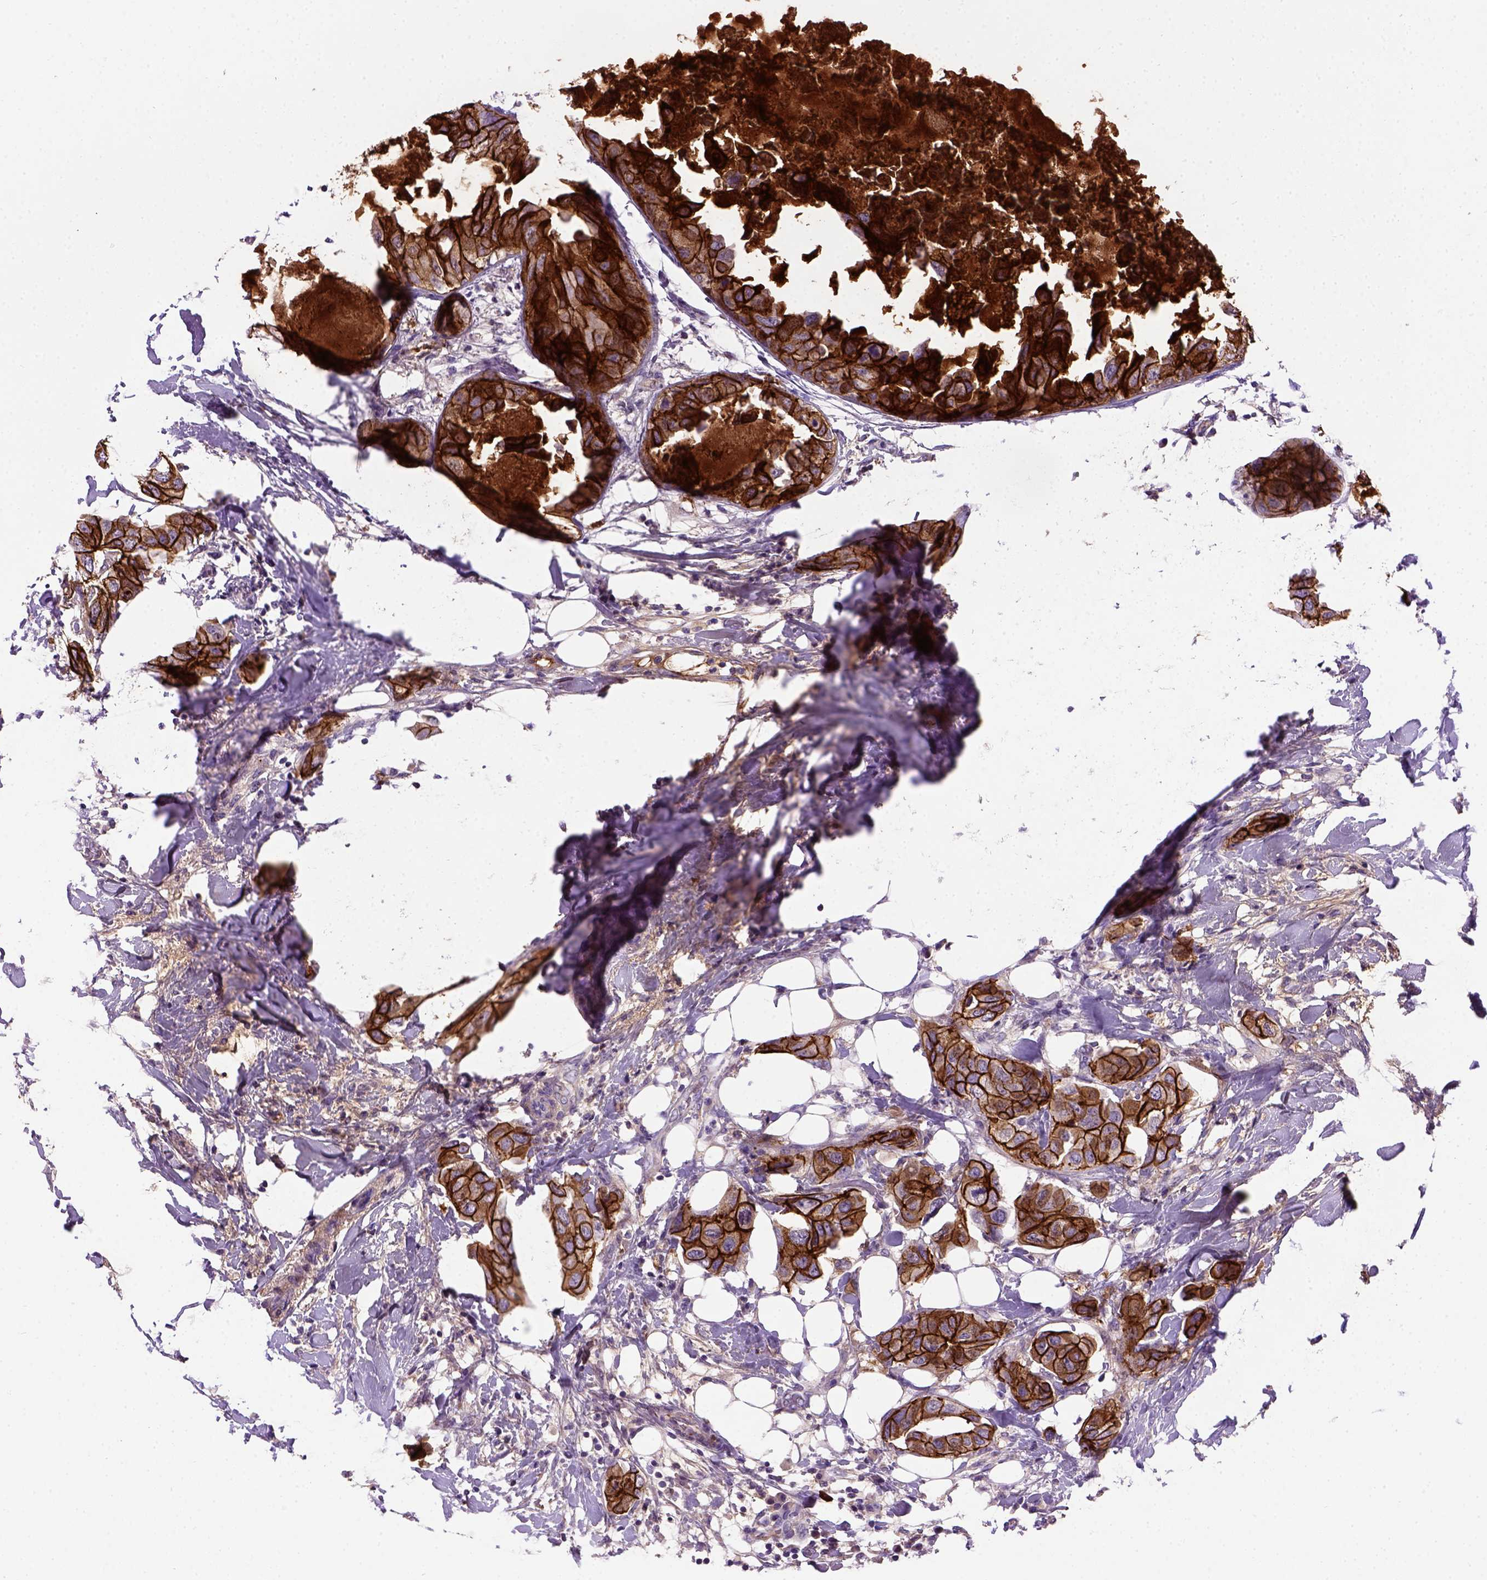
{"staining": {"intensity": "strong", "quantity": ">75%", "location": "cytoplasmic/membranous"}, "tissue": "breast cancer", "cell_type": "Tumor cells", "image_type": "cancer", "snomed": [{"axis": "morphology", "description": "Normal tissue, NOS"}, {"axis": "morphology", "description": "Duct carcinoma"}, {"axis": "topography", "description": "Breast"}], "caption": "A high amount of strong cytoplasmic/membranous staining is present in about >75% of tumor cells in intraductal carcinoma (breast) tissue. The protein of interest is shown in brown color, while the nuclei are stained blue.", "gene": "CDH1", "patient": {"sex": "female", "age": 40}}